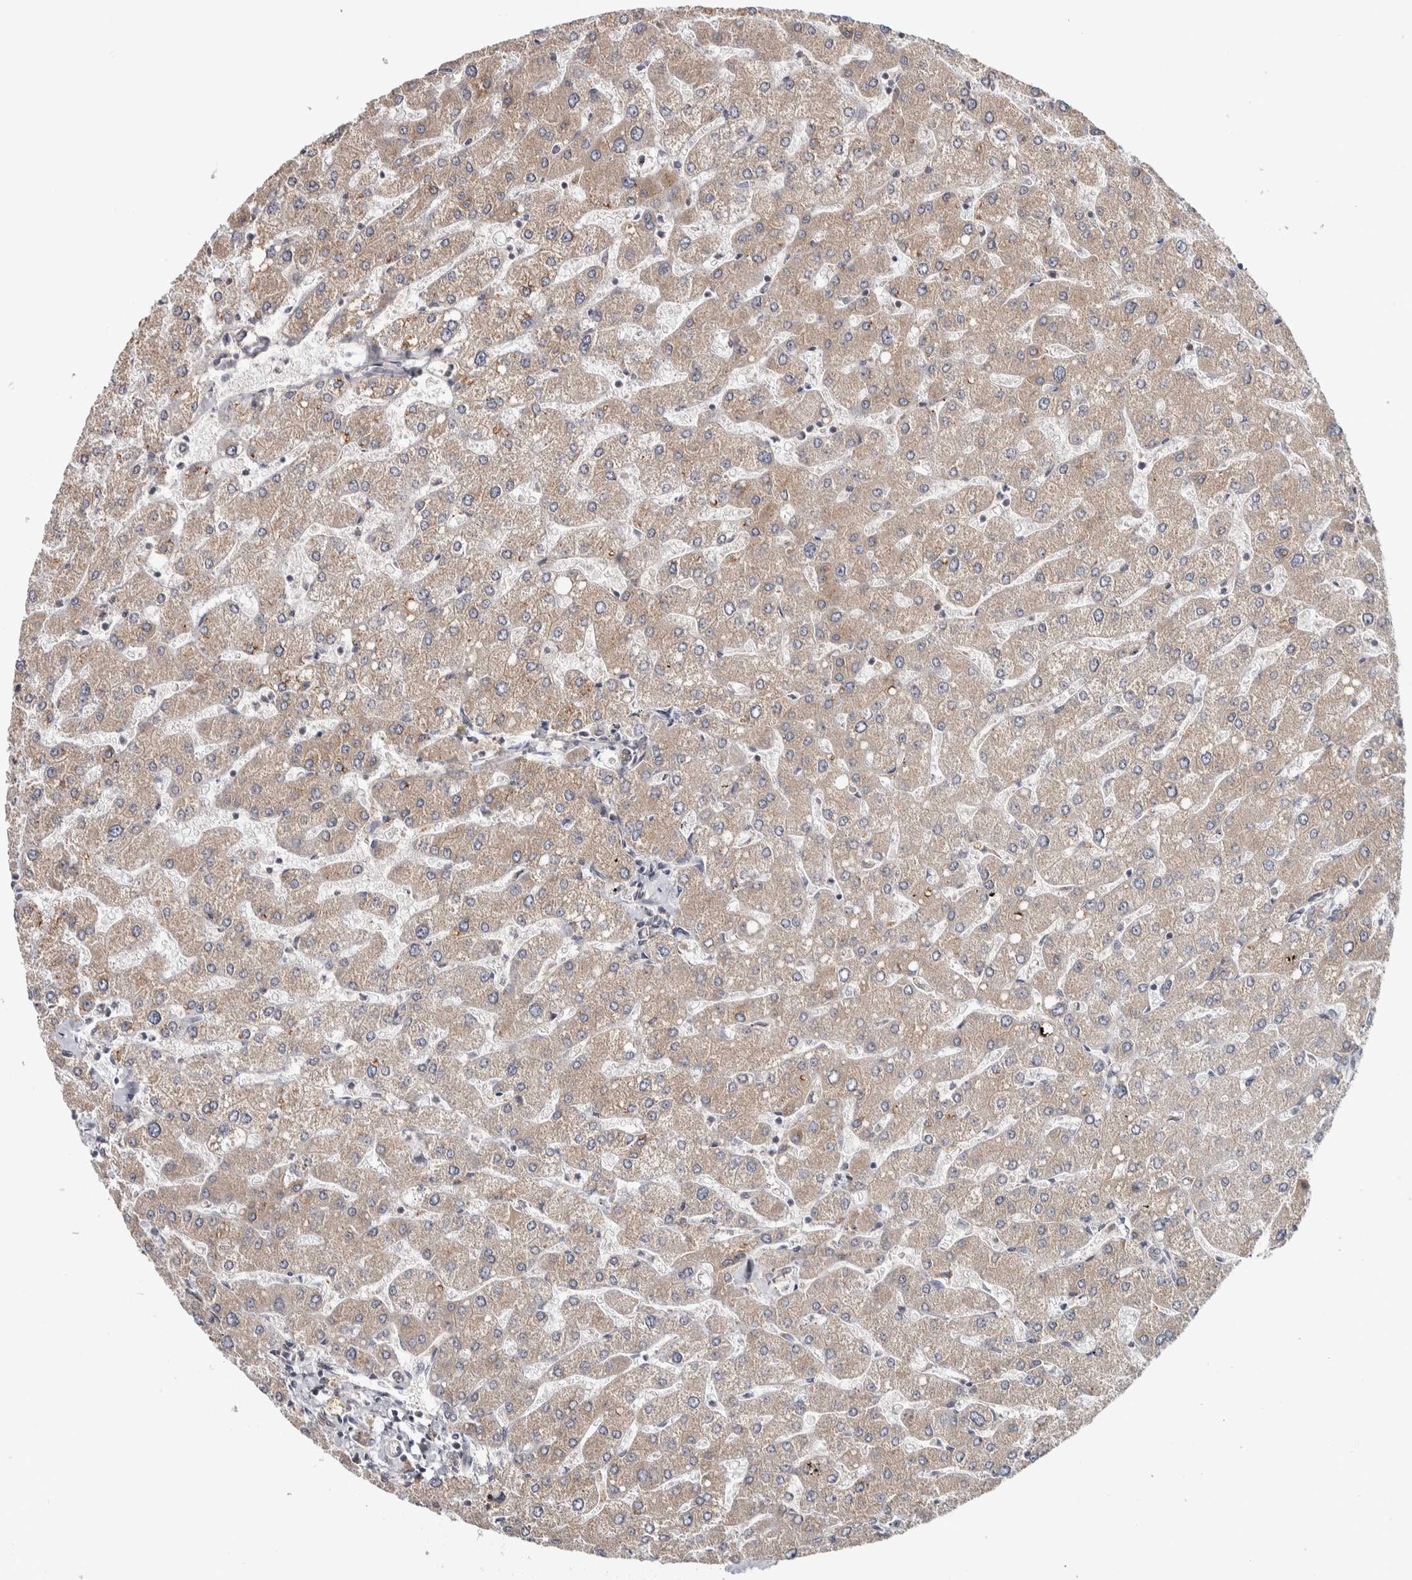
{"staining": {"intensity": "weak", "quantity": ">75%", "location": "cytoplasmic/membranous"}, "tissue": "liver", "cell_type": "Cholangiocytes", "image_type": "normal", "snomed": [{"axis": "morphology", "description": "Normal tissue, NOS"}, {"axis": "topography", "description": "Liver"}], "caption": "A low amount of weak cytoplasmic/membranous positivity is present in approximately >75% of cholangiocytes in normal liver.", "gene": "CHMP4C", "patient": {"sex": "male", "age": 55}}